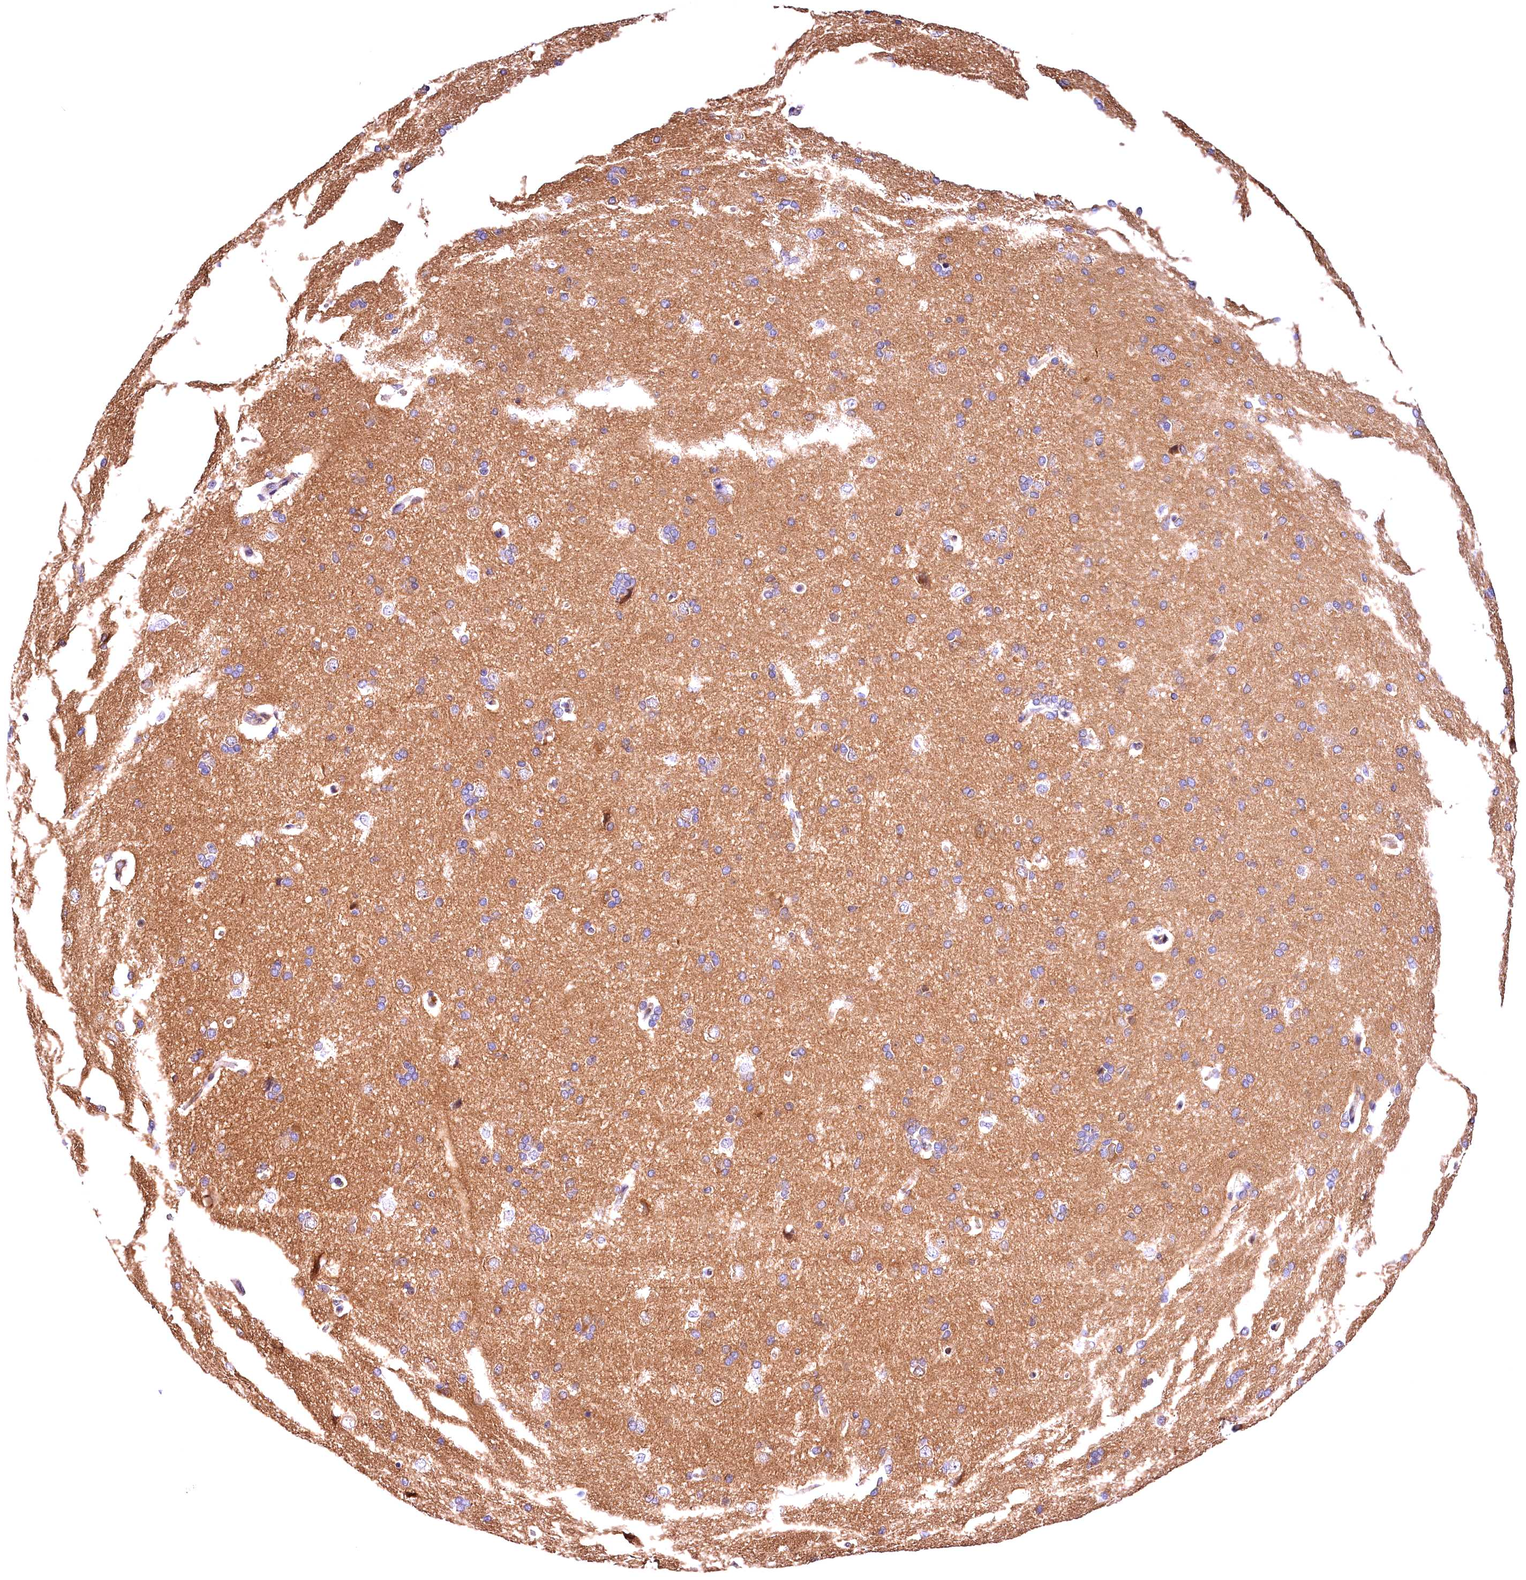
{"staining": {"intensity": "weak", "quantity": ">75%", "location": "cytoplasmic/membranous"}, "tissue": "cerebral cortex", "cell_type": "Endothelial cells", "image_type": "normal", "snomed": [{"axis": "morphology", "description": "Normal tissue, NOS"}, {"axis": "topography", "description": "Cerebral cortex"}], "caption": "A high-resolution image shows IHC staining of benign cerebral cortex, which exhibits weak cytoplasmic/membranous staining in approximately >75% of endothelial cells.", "gene": "CHORDC1", "patient": {"sex": "male", "age": 62}}